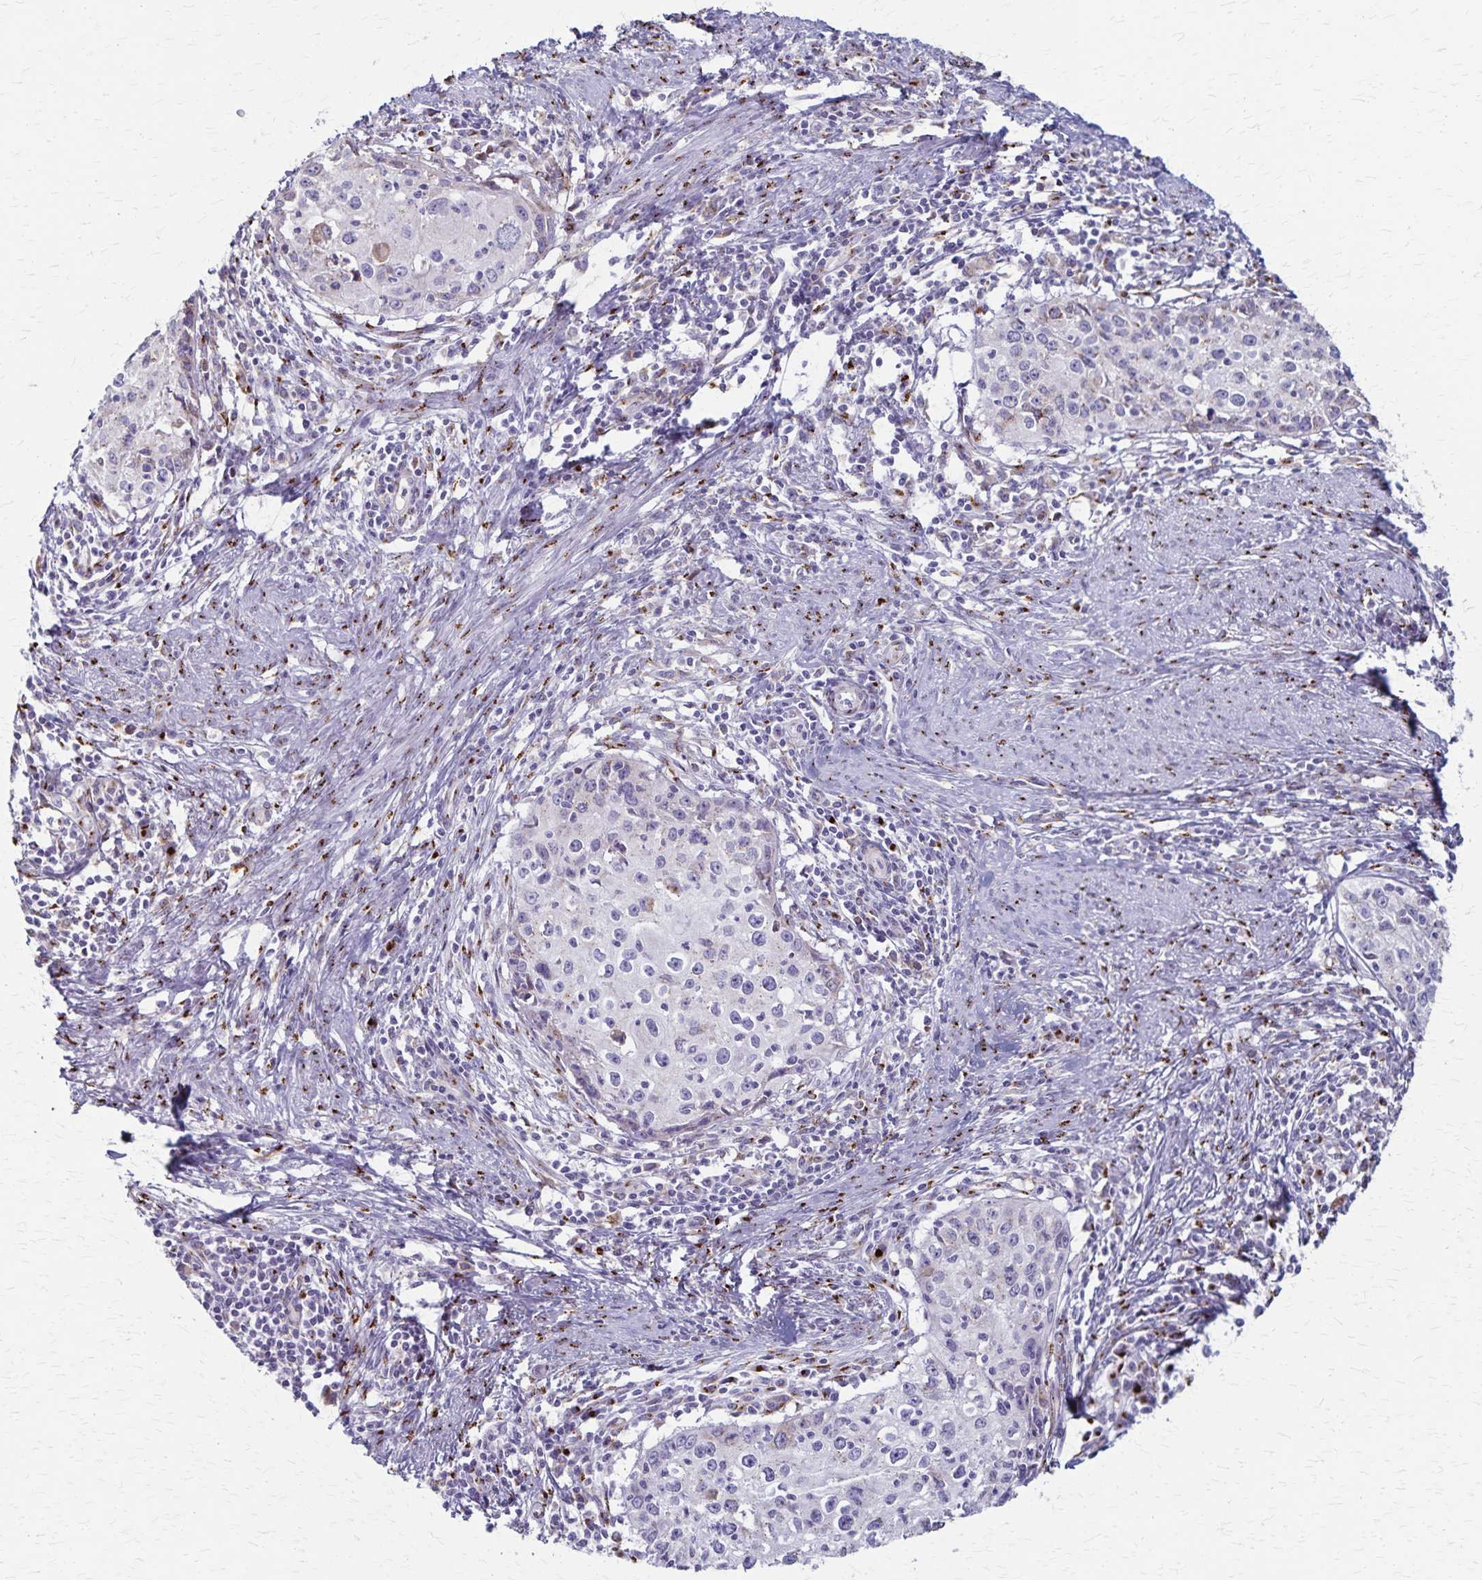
{"staining": {"intensity": "negative", "quantity": "none", "location": "none"}, "tissue": "cervical cancer", "cell_type": "Tumor cells", "image_type": "cancer", "snomed": [{"axis": "morphology", "description": "Squamous cell carcinoma, NOS"}, {"axis": "topography", "description": "Cervix"}], "caption": "The IHC histopathology image has no significant staining in tumor cells of cervical cancer (squamous cell carcinoma) tissue. (DAB (3,3'-diaminobenzidine) IHC with hematoxylin counter stain).", "gene": "MCFD2", "patient": {"sex": "female", "age": 40}}